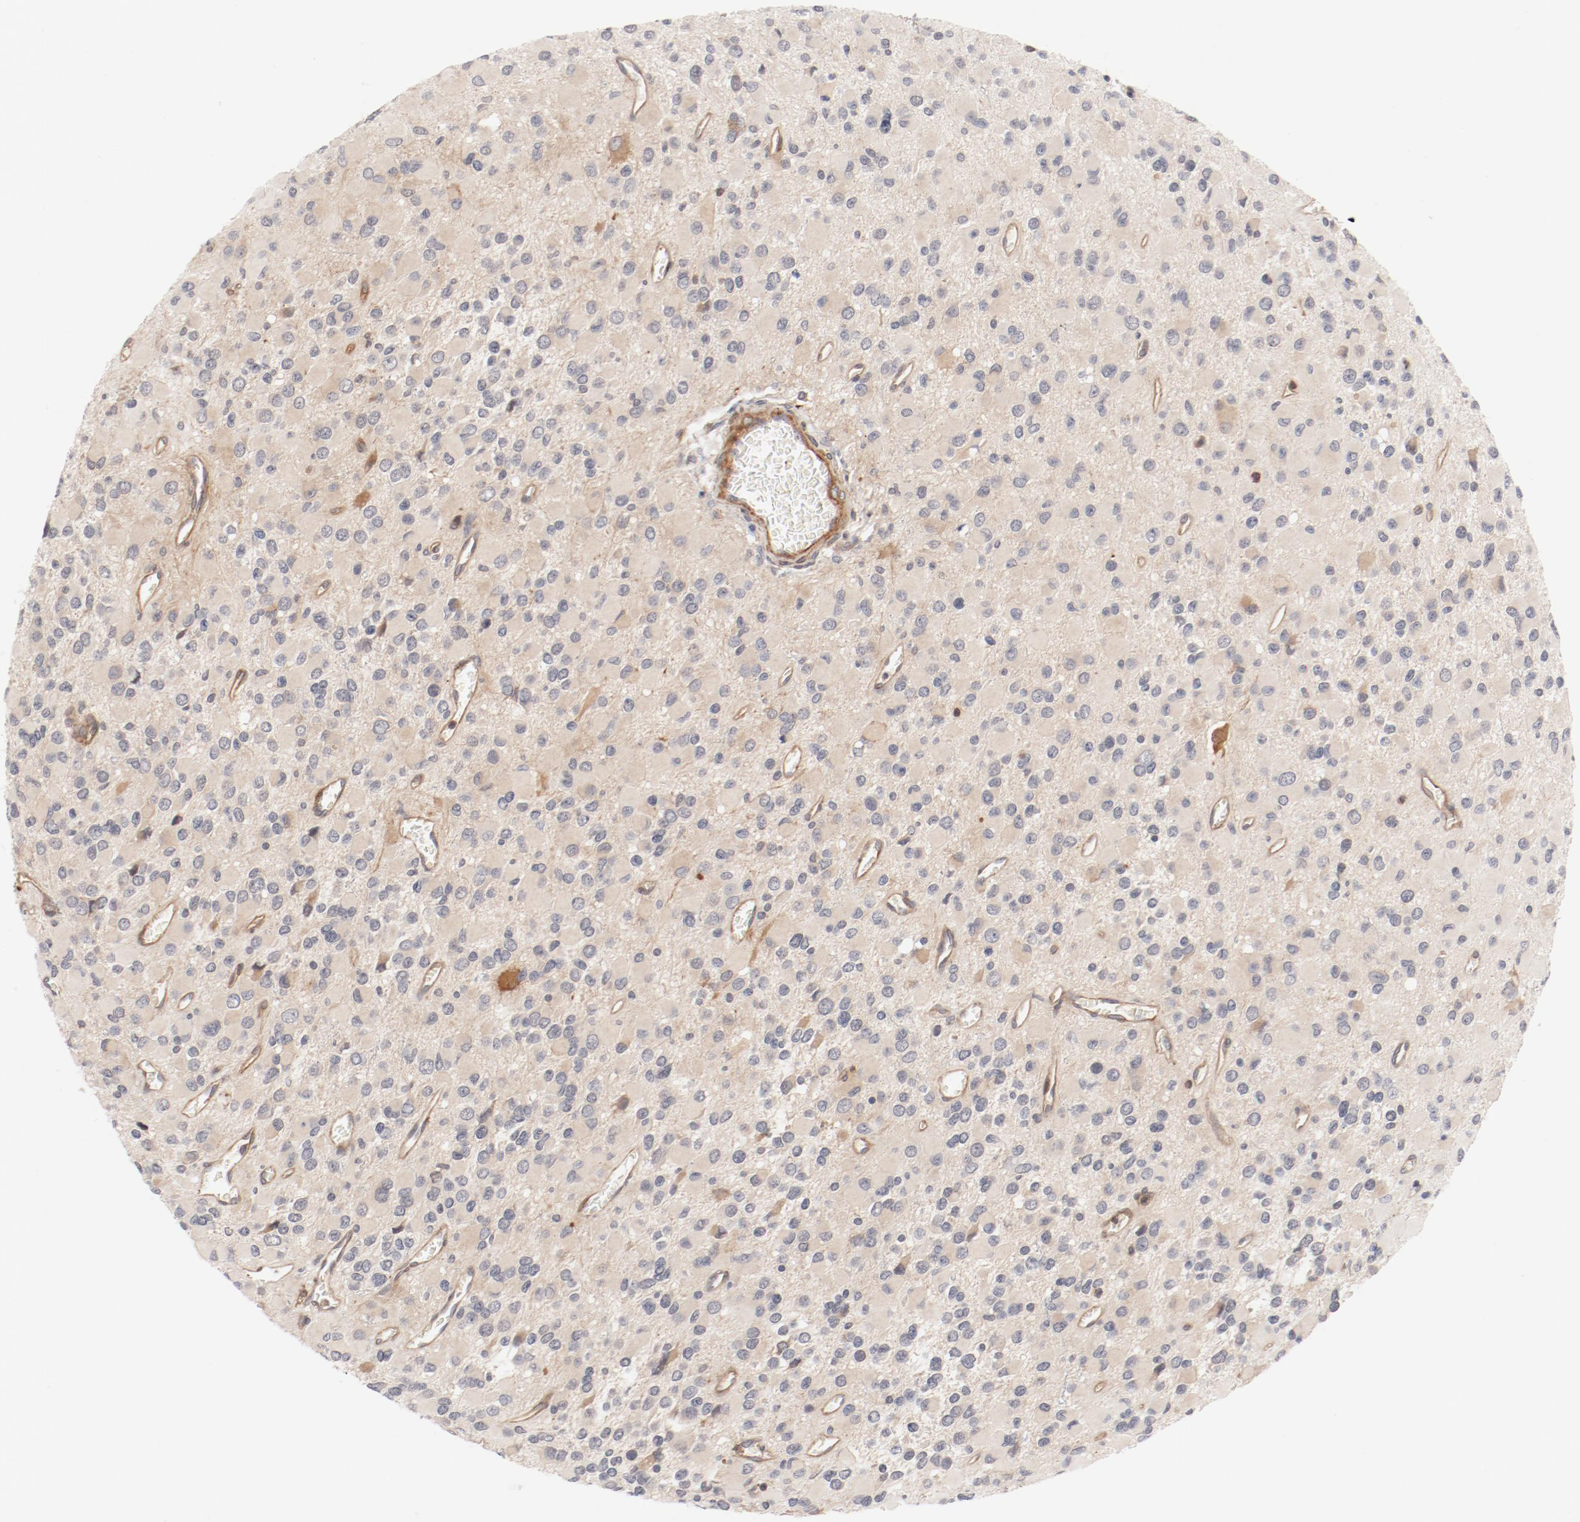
{"staining": {"intensity": "weak", "quantity": "25%-75%", "location": "cytoplasmic/membranous"}, "tissue": "glioma", "cell_type": "Tumor cells", "image_type": "cancer", "snomed": [{"axis": "morphology", "description": "Glioma, malignant, Low grade"}, {"axis": "topography", "description": "Brain"}], "caption": "This image demonstrates IHC staining of human glioma, with low weak cytoplasmic/membranous expression in approximately 25%-75% of tumor cells.", "gene": "ZNF267", "patient": {"sex": "male", "age": 42}}